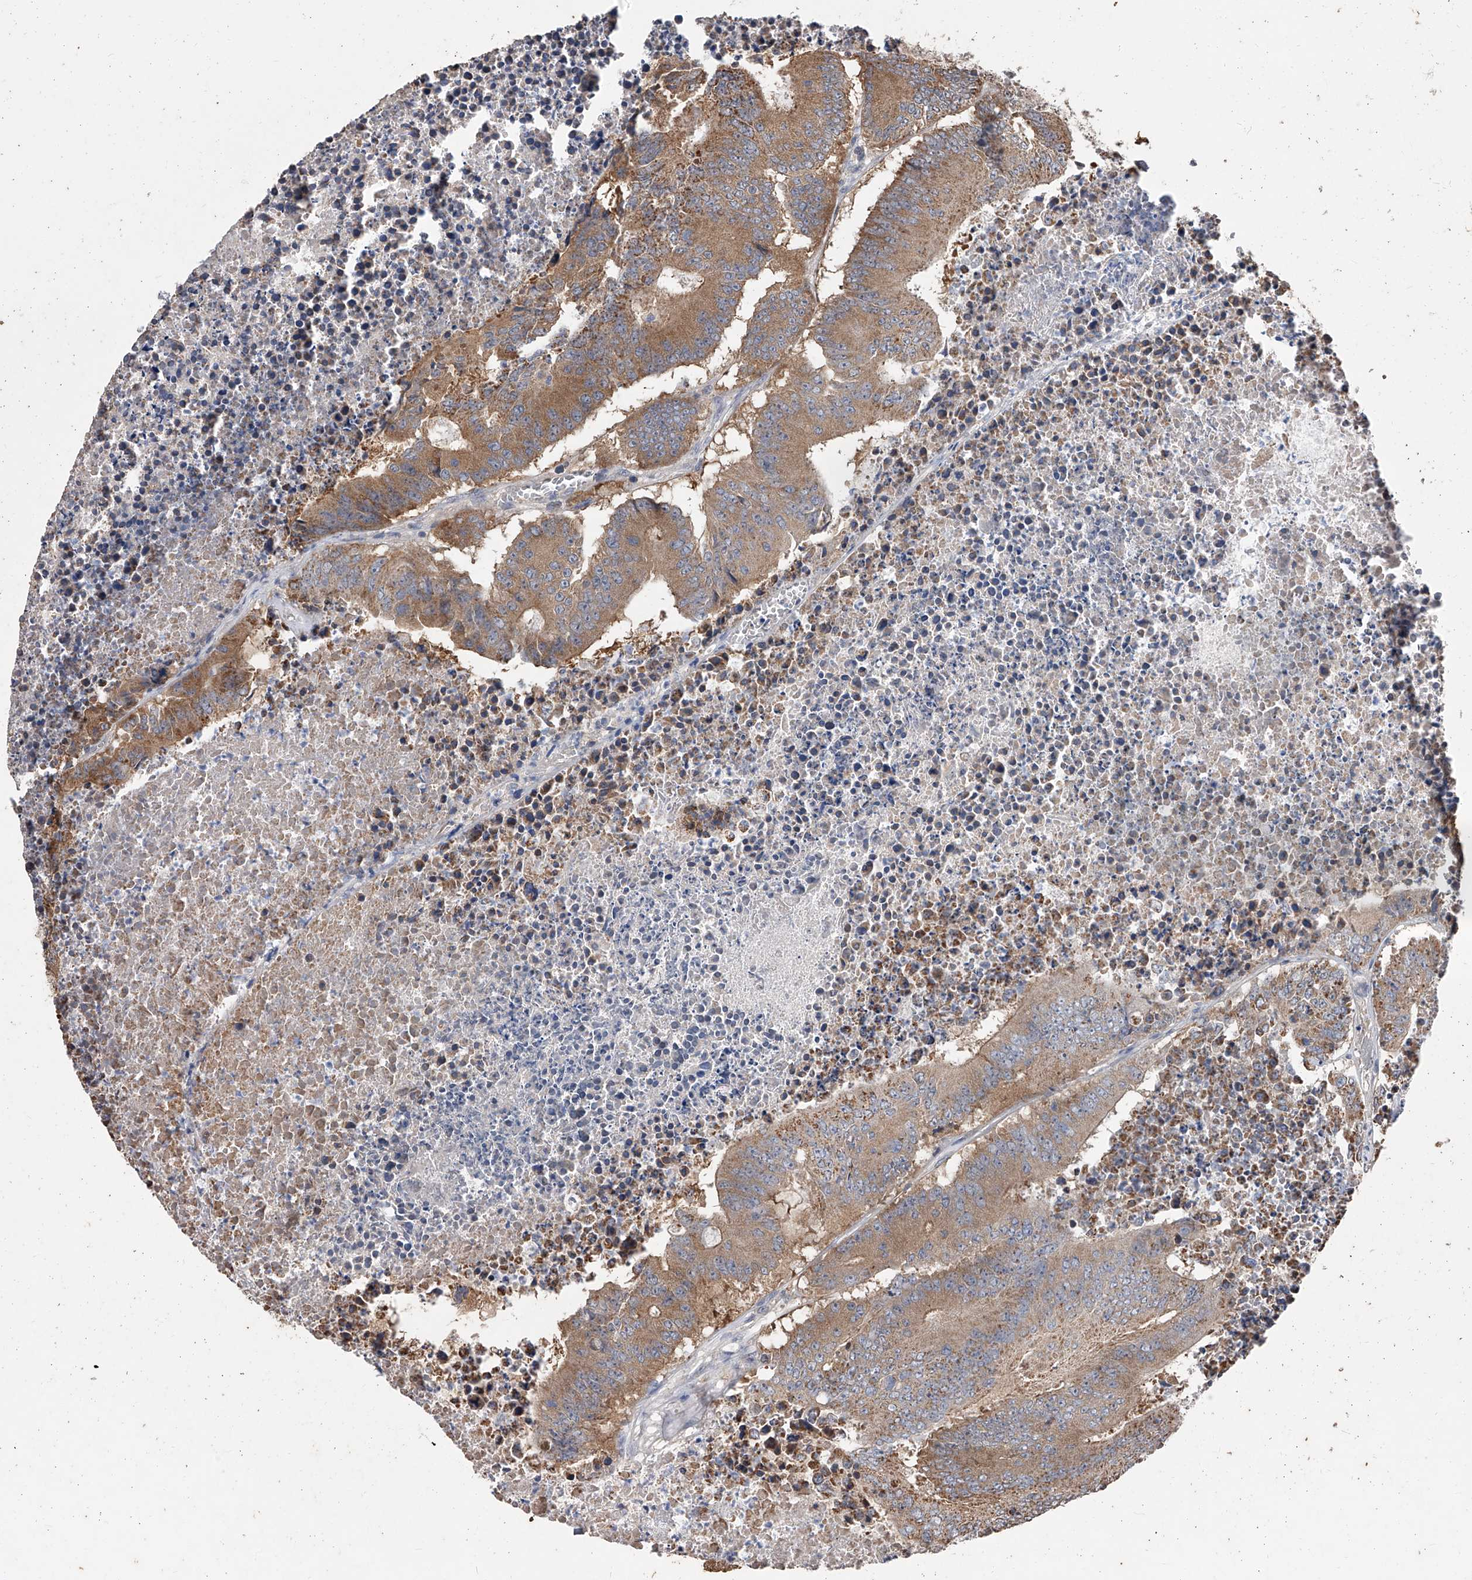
{"staining": {"intensity": "moderate", "quantity": ">75%", "location": "cytoplasmic/membranous"}, "tissue": "colorectal cancer", "cell_type": "Tumor cells", "image_type": "cancer", "snomed": [{"axis": "morphology", "description": "Adenocarcinoma, NOS"}, {"axis": "topography", "description": "Colon"}], "caption": "Brown immunohistochemical staining in human colorectal cancer (adenocarcinoma) exhibits moderate cytoplasmic/membranous expression in about >75% of tumor cells.", "gene": "LTV1", "patient": {"sex": "male", "age": 87}}